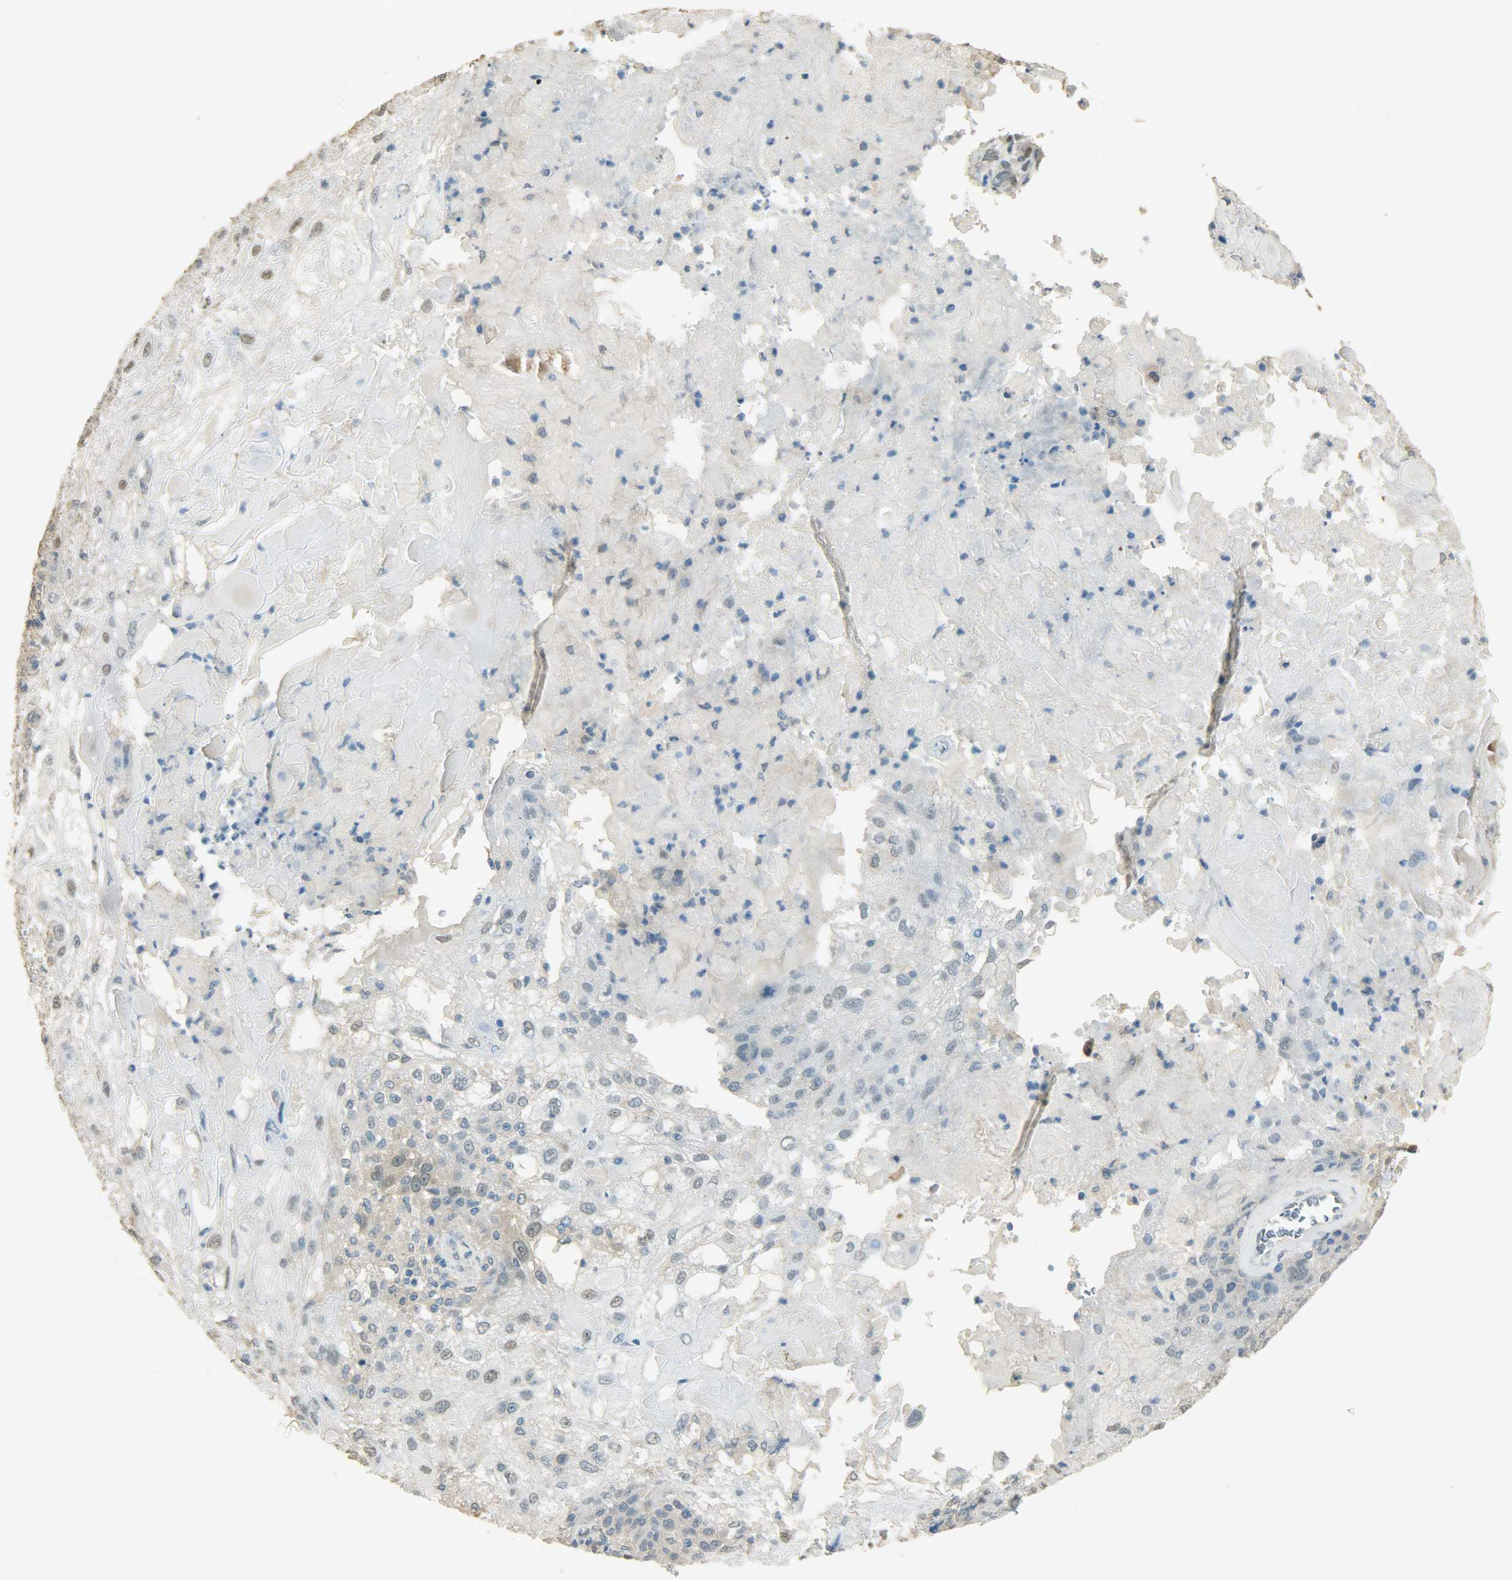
{"staining": {"intensity": "weak", "quantity": "<25%", "location": "cytoplasmic/membranous,nuclear"}, "tissue": "skin cancer", "cell_type": "Tumor cells", "image_type": "cancer", "snomed": [{"axis": "morphology", "description": "Normal tissue, NOS"}, {"axis": "morphology", "description": "Squamous cell carcinoma, NOS"}, {"axis": "topography", "description": "Skin"}], "caption": "Image shows no significant protein staining in tumor cells of skin cancer.", "gene": "PRMT5", "patient": {"sex": "female", "age": 83}}